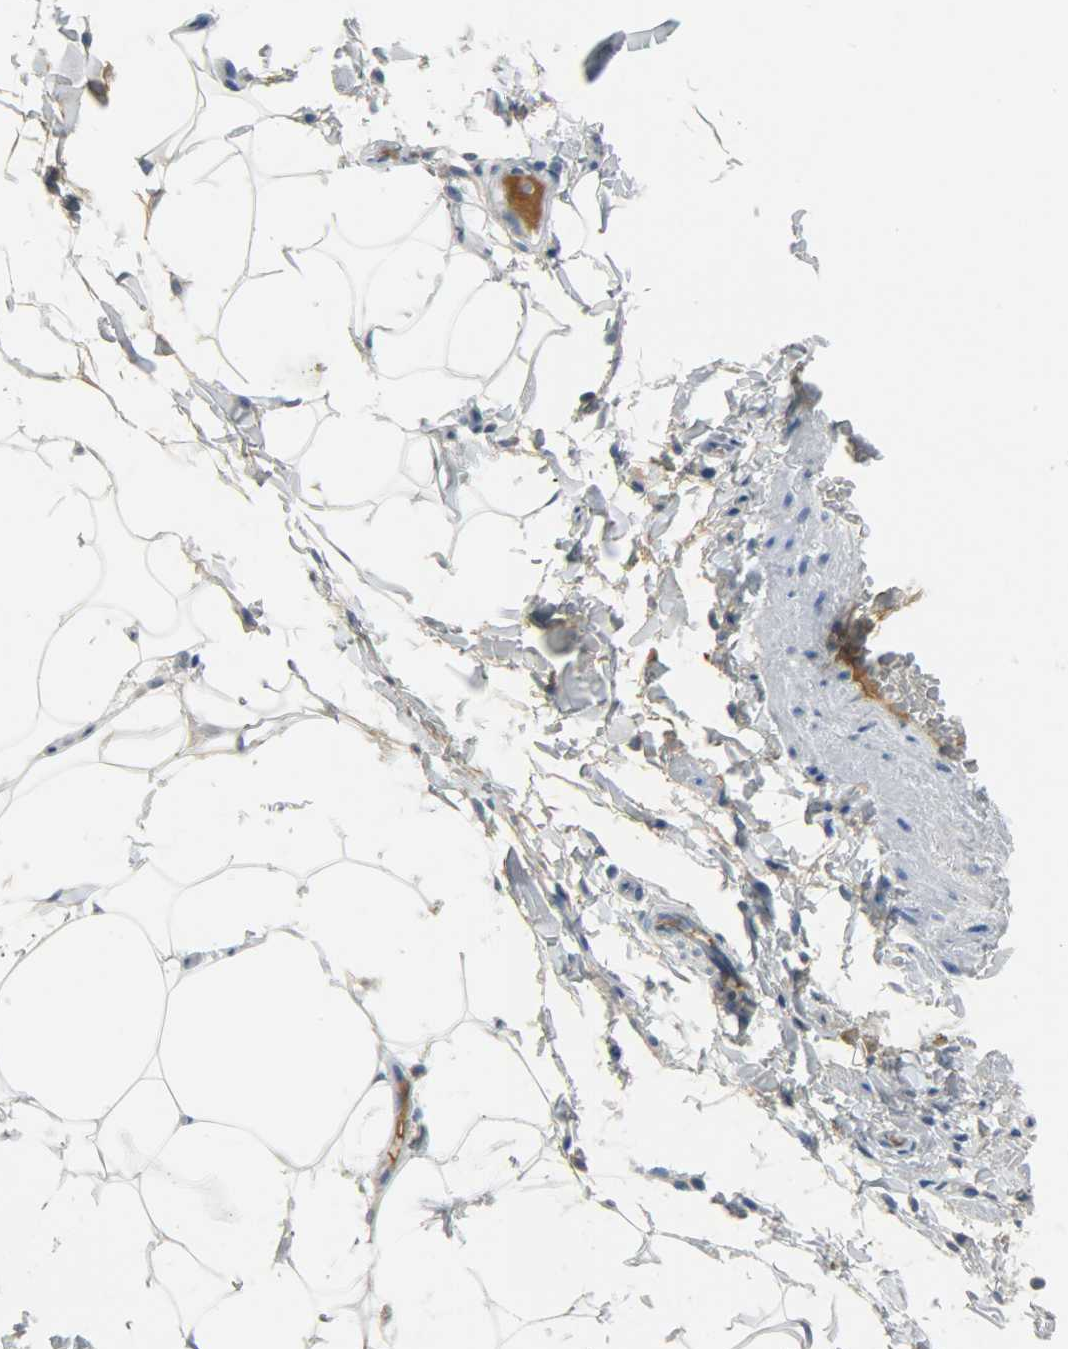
{"staining": {"intensity": "moderate", "quantity": "25%-75%", "location": "cytoplasmic/membranous"}, "tissue": "adipose tissue", "cell_type": "Adipocytes", "image_type": "normal", "snomed": [{"axis": "morphology", "description": "Normal tissue, NOS"}, {"axis": "topography", "description": "Vascular tissue"}], "caption": "A micrograph of human adipose tissue stained for a protein demonstrates moderate cytoplasmic/membranous brown staining in adipocytes.", "gene": "CRP", "patient": {"sex": "male", "age": 41}}